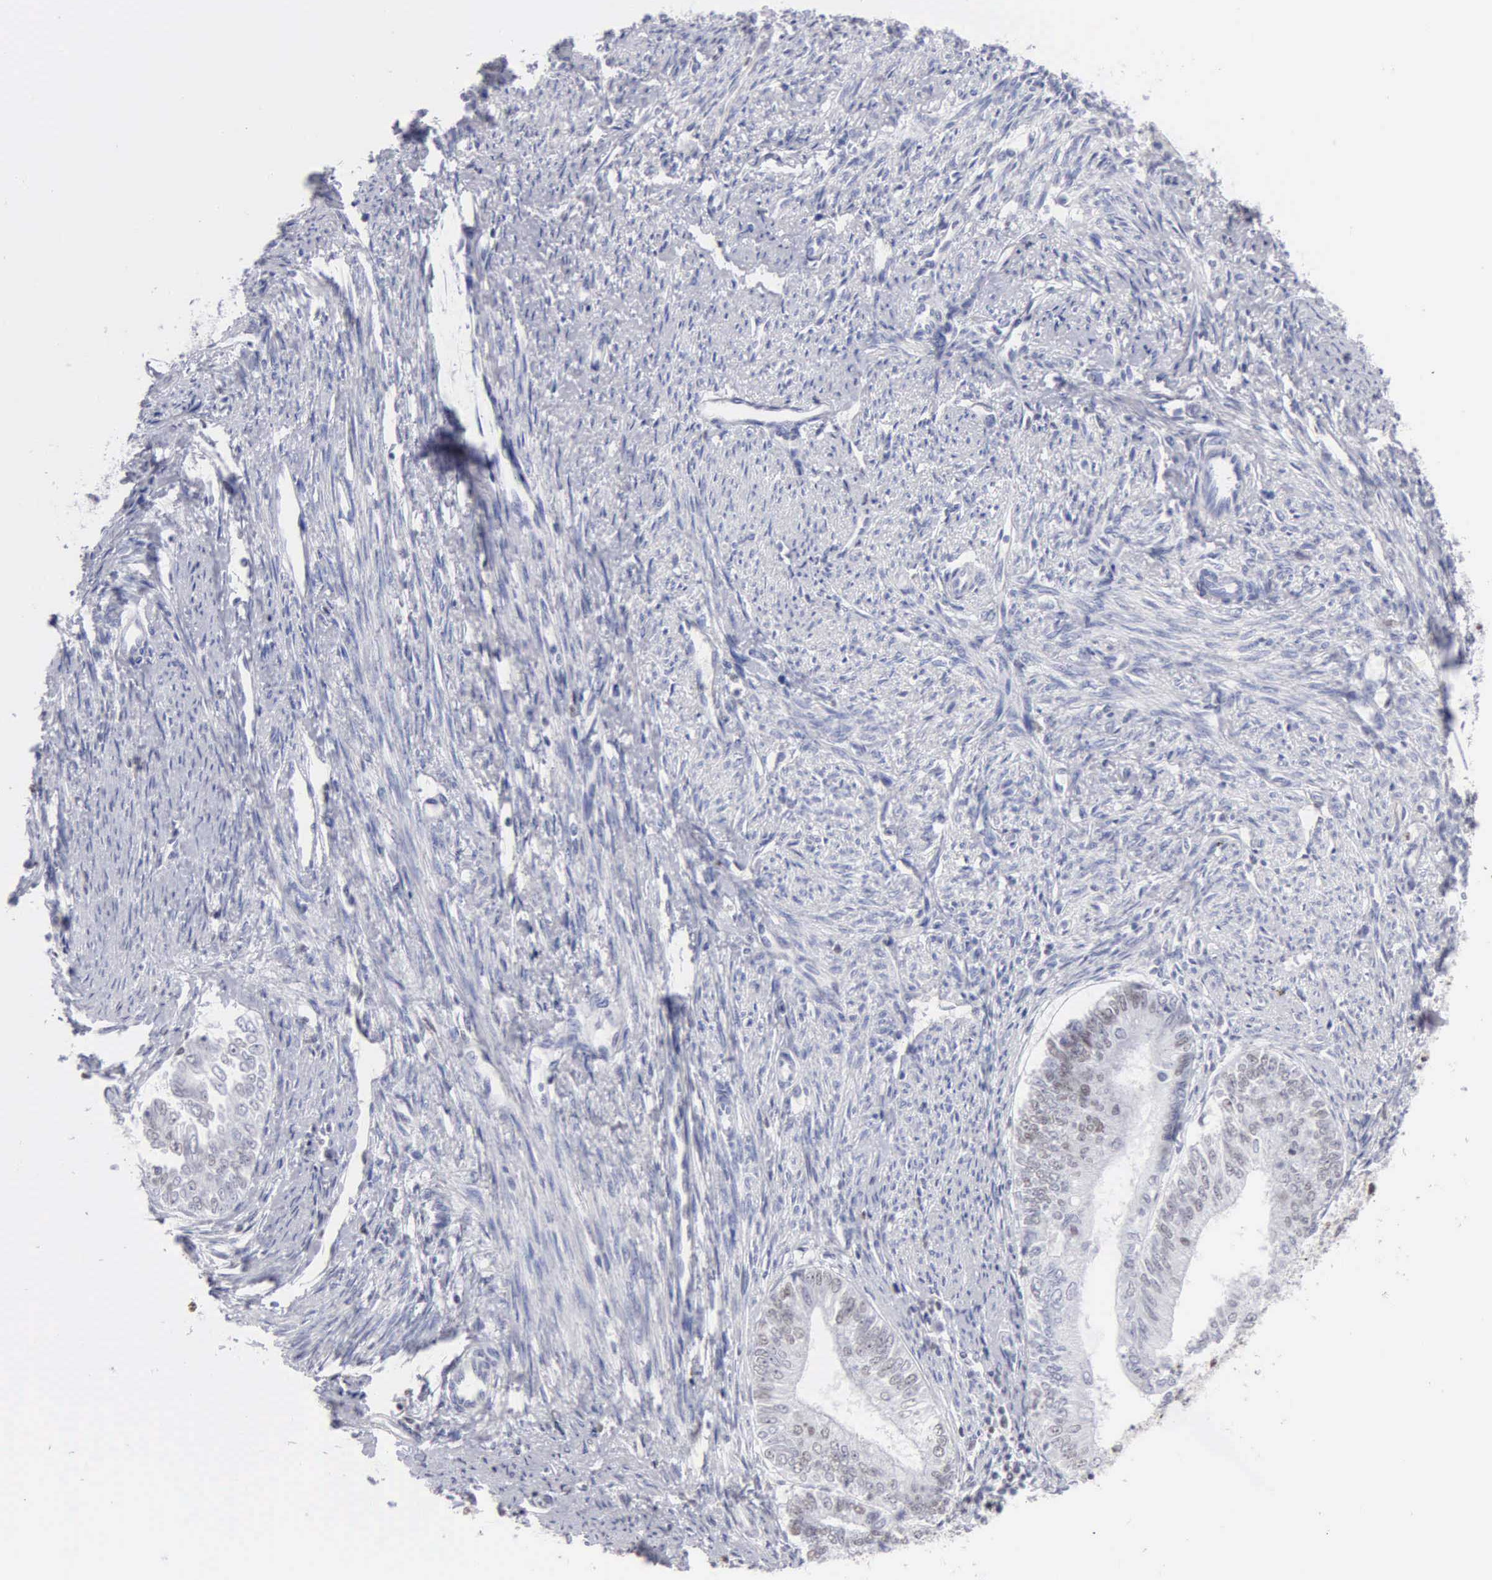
{"staining": {"intensity": "weak", "quantity": "25%-75%", "location": "nuclear"}, "tissue": "endometrial cancer", "cell_type": "Tumor cells", "image_type": "cancer", "snomed": [{"axis": "morphology", "description": "Adenocarcinoma, NOS"}, {"axis": "topography", "description": "Endometrium"}], "caption": "Tumor cells show weak nuclear expression in about 25%-75% of cells in adenocarcinoma (endometrial).", "gene": "CCNG1", "patient": {"sex": "female", "age": 66}}